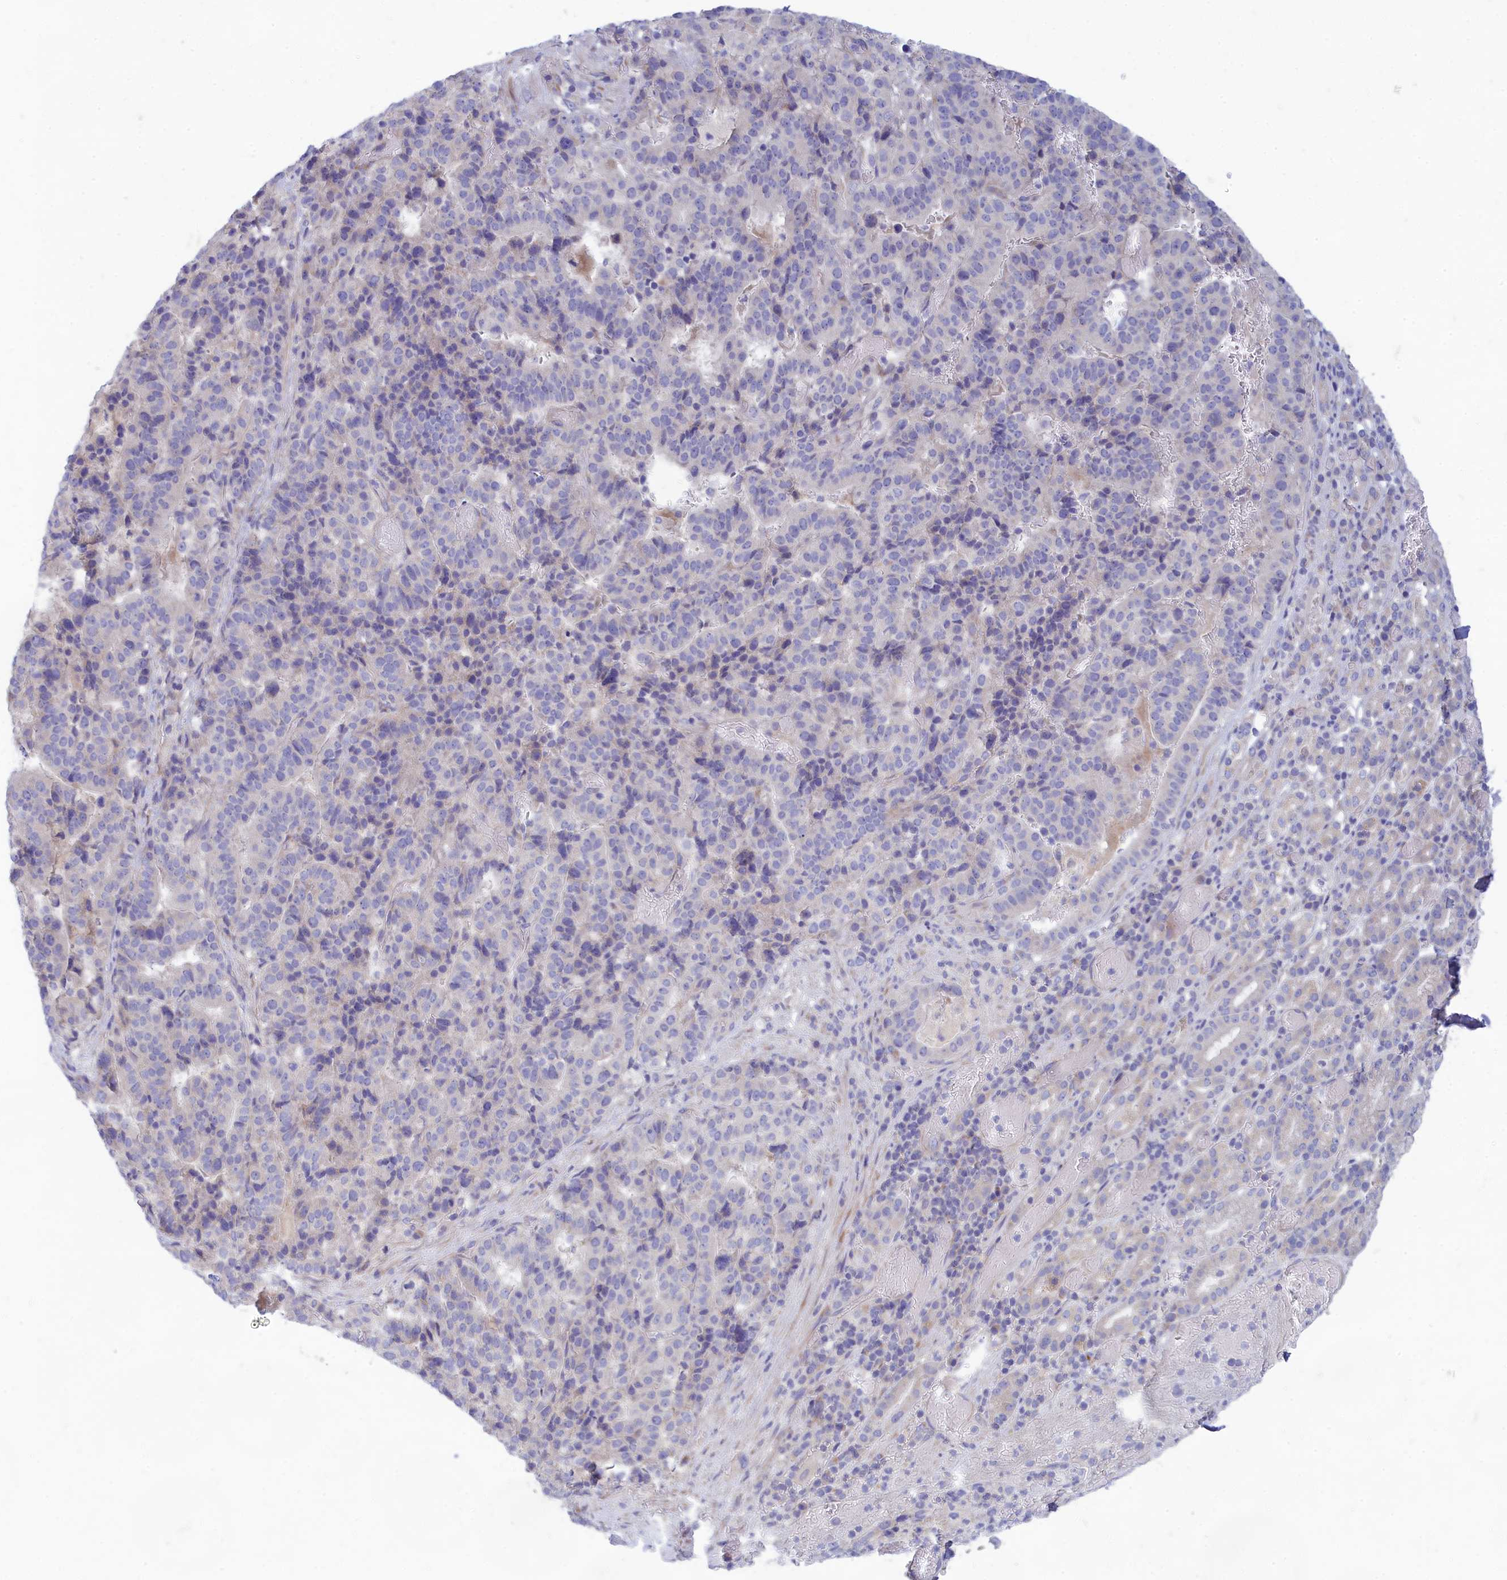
{"staining": {"intensity": "negative", "quantity": "none", "location": "none"}, "tissue": "stomach cancer", "cell_type": "Tumor cells", "image_type": "cancer", "snomed": [{"axis": "morphology", "description": "Adenocarcinoma, NOS"}, {"axis": "topography", "description": "Stomach"}], "caption": "Immunohistochemical staining of human stomach cancer (adenocarcinoma) exhibits no significant expression in tumor cells.", "gene": "TMEM30B", "patient": {"sex": "male", "age": 48}}